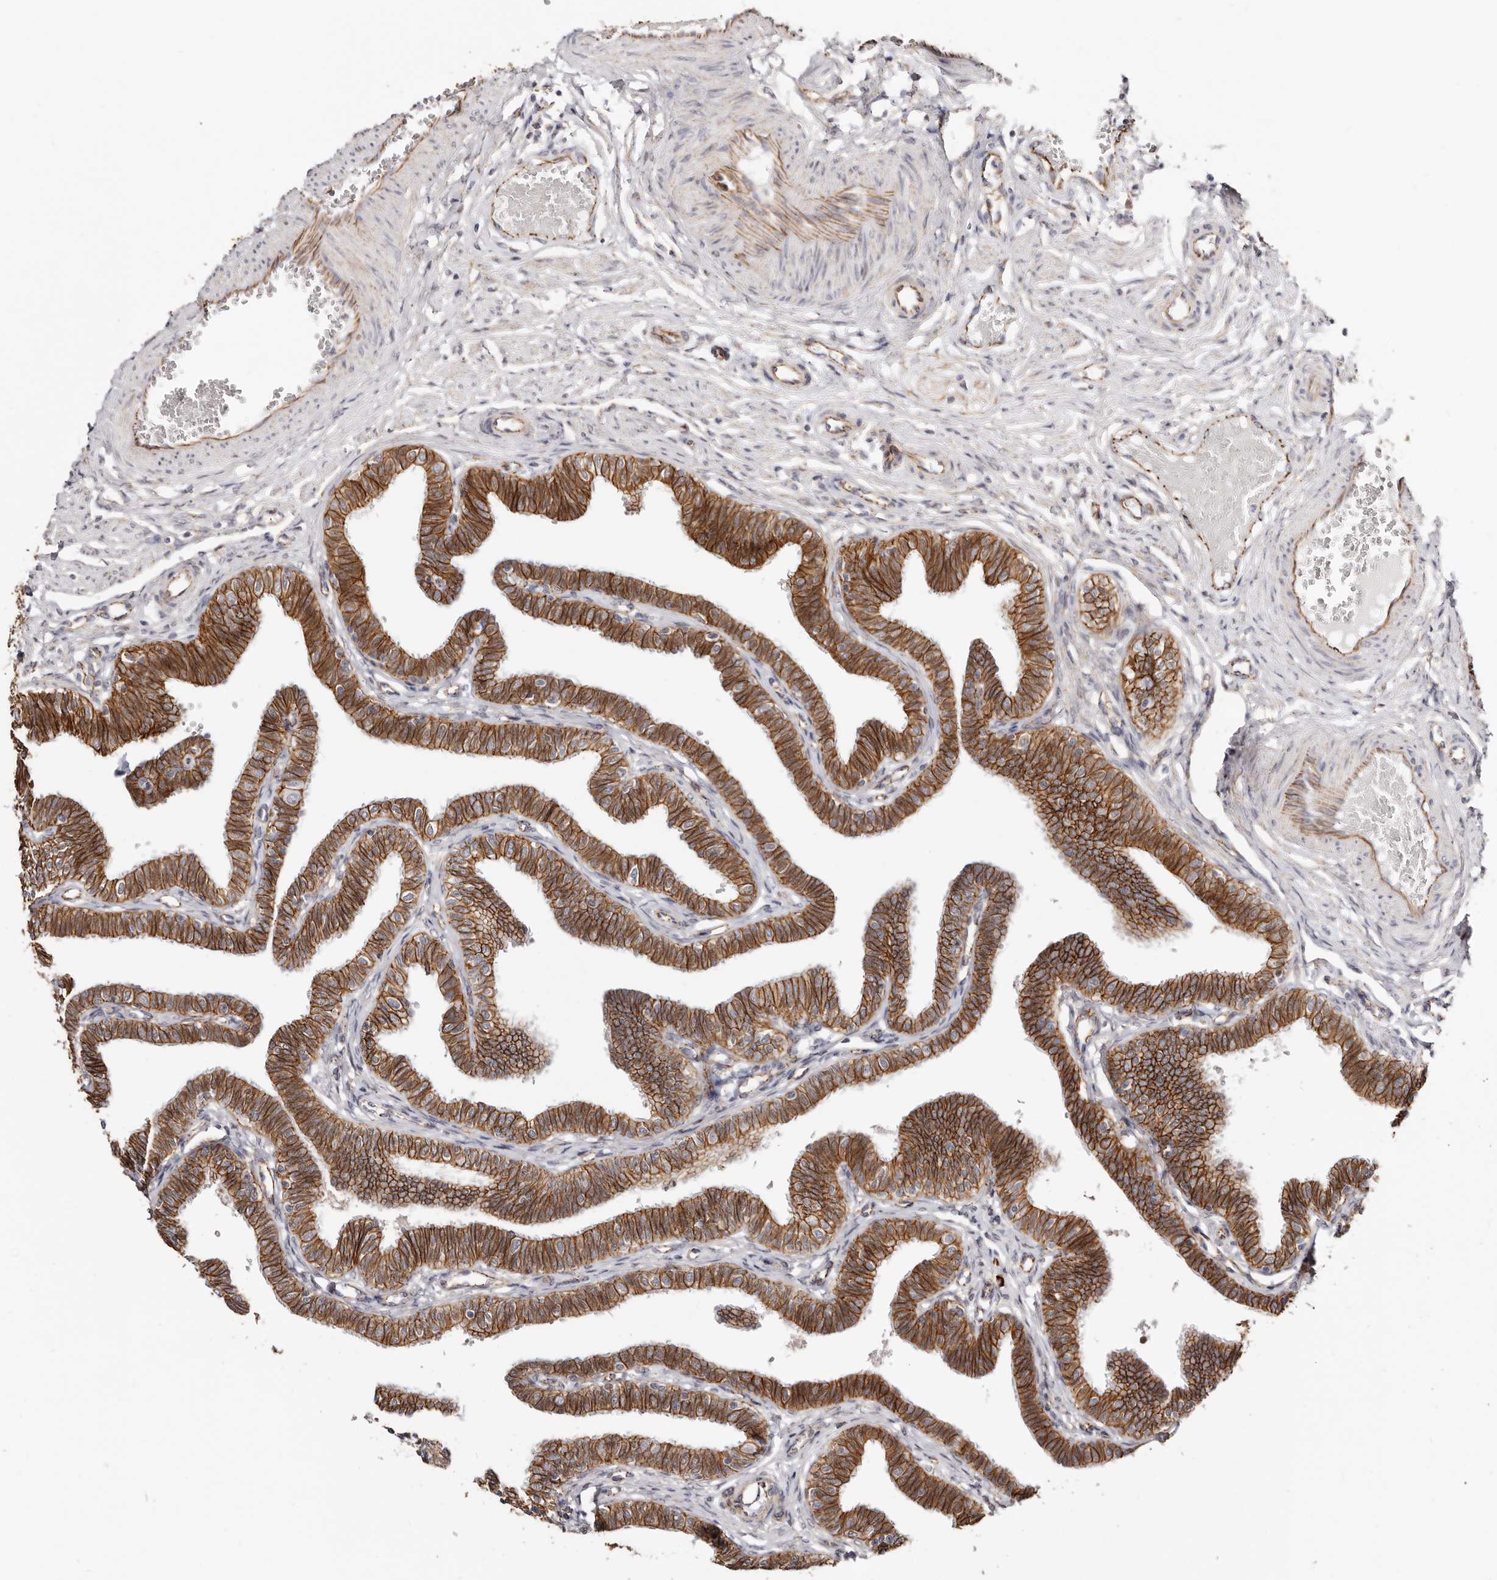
{"staining": {"intensity": "strong", "quantity": ">75%", "location": "cytoplasmic/membranous"}, "tissue": "fallopian tube", "cell_type": "Glandular cells", "image_type": "normal", "snomed": [{"axis": "morphology", "description": "Normal tissue, NOS"}, {"axis": "topography", "description": "Fallopian tube"}, {"axis": "topography", "description": "Ovary"}], "caption": "Fallopian tube stained with DAB immunohistochemistry (IHC) shows high levels of strong cytoplasmic/membranous expression in about >75% of glandular cells. (brown staining indicates protein expression, while blue staining denotes nuclei).", "gene": "CTNNB1", "patient": {"sex": "female", "age": 23}}